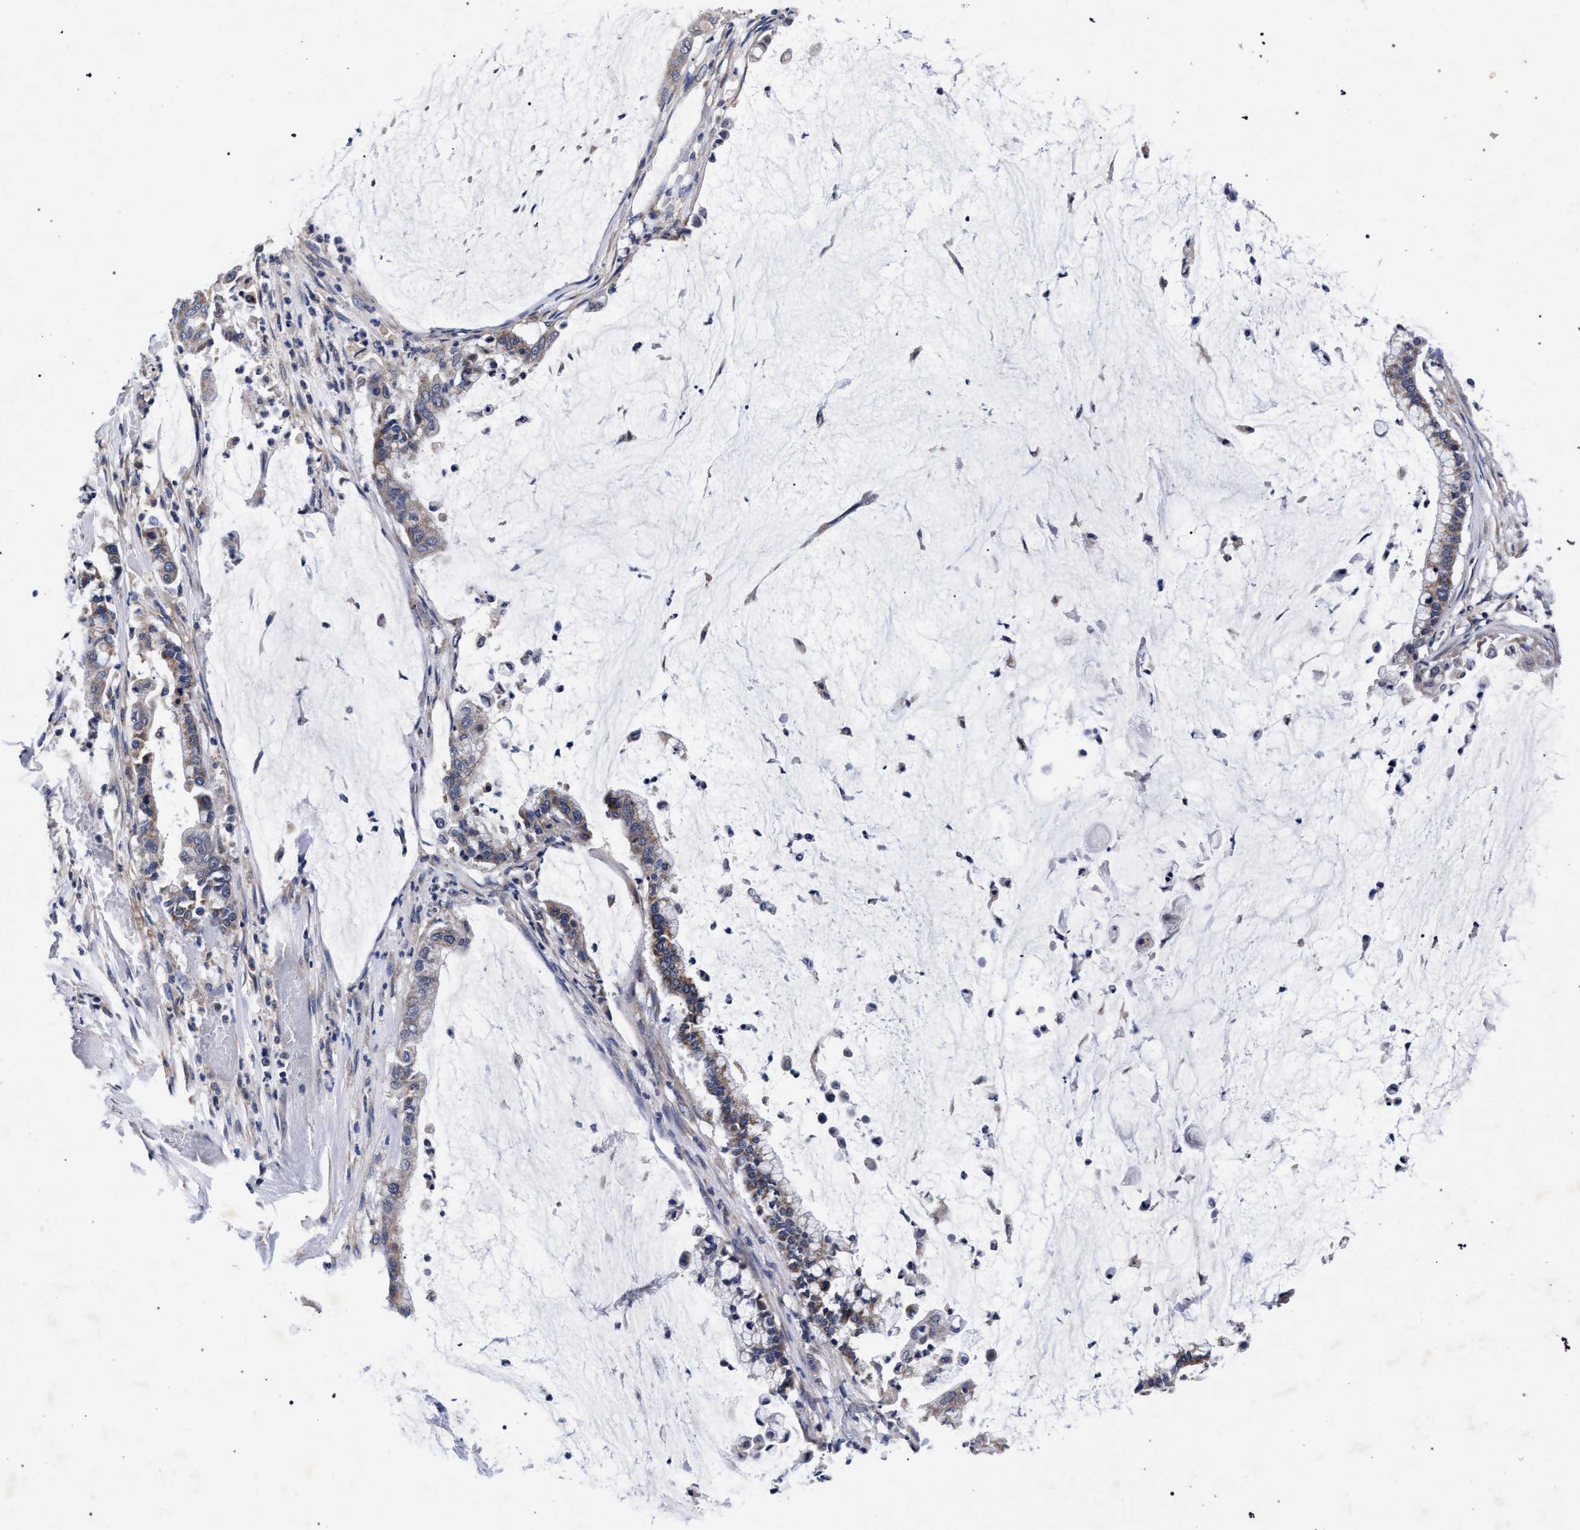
{"staining": {"intensity": "weak", "quantity": "25%-75%", "location": "cytoplasmic/membranous"}, "tissue": "pancreatic cancer", "cell_type": "Tumor cells", "image_type": "cancer", "snomed": [{"axis": "morphology", "description": "Adenocarcinoma, NOS"}, {"axis": "topography", "description": "Pancreas"}], "caption": "DAB immunohistochemical staining of pancreatic adenocarcinoma displays weak cytoplasmic/membranous protein positivity in approximately 25%-75% of tumor cells. (Stains: DAB in brown, nuclei in blue, Microscopy: brightfield microscopy at high magnification).", "gene": "CFAP95", "patient": {"sex": "male", "age": 41}}